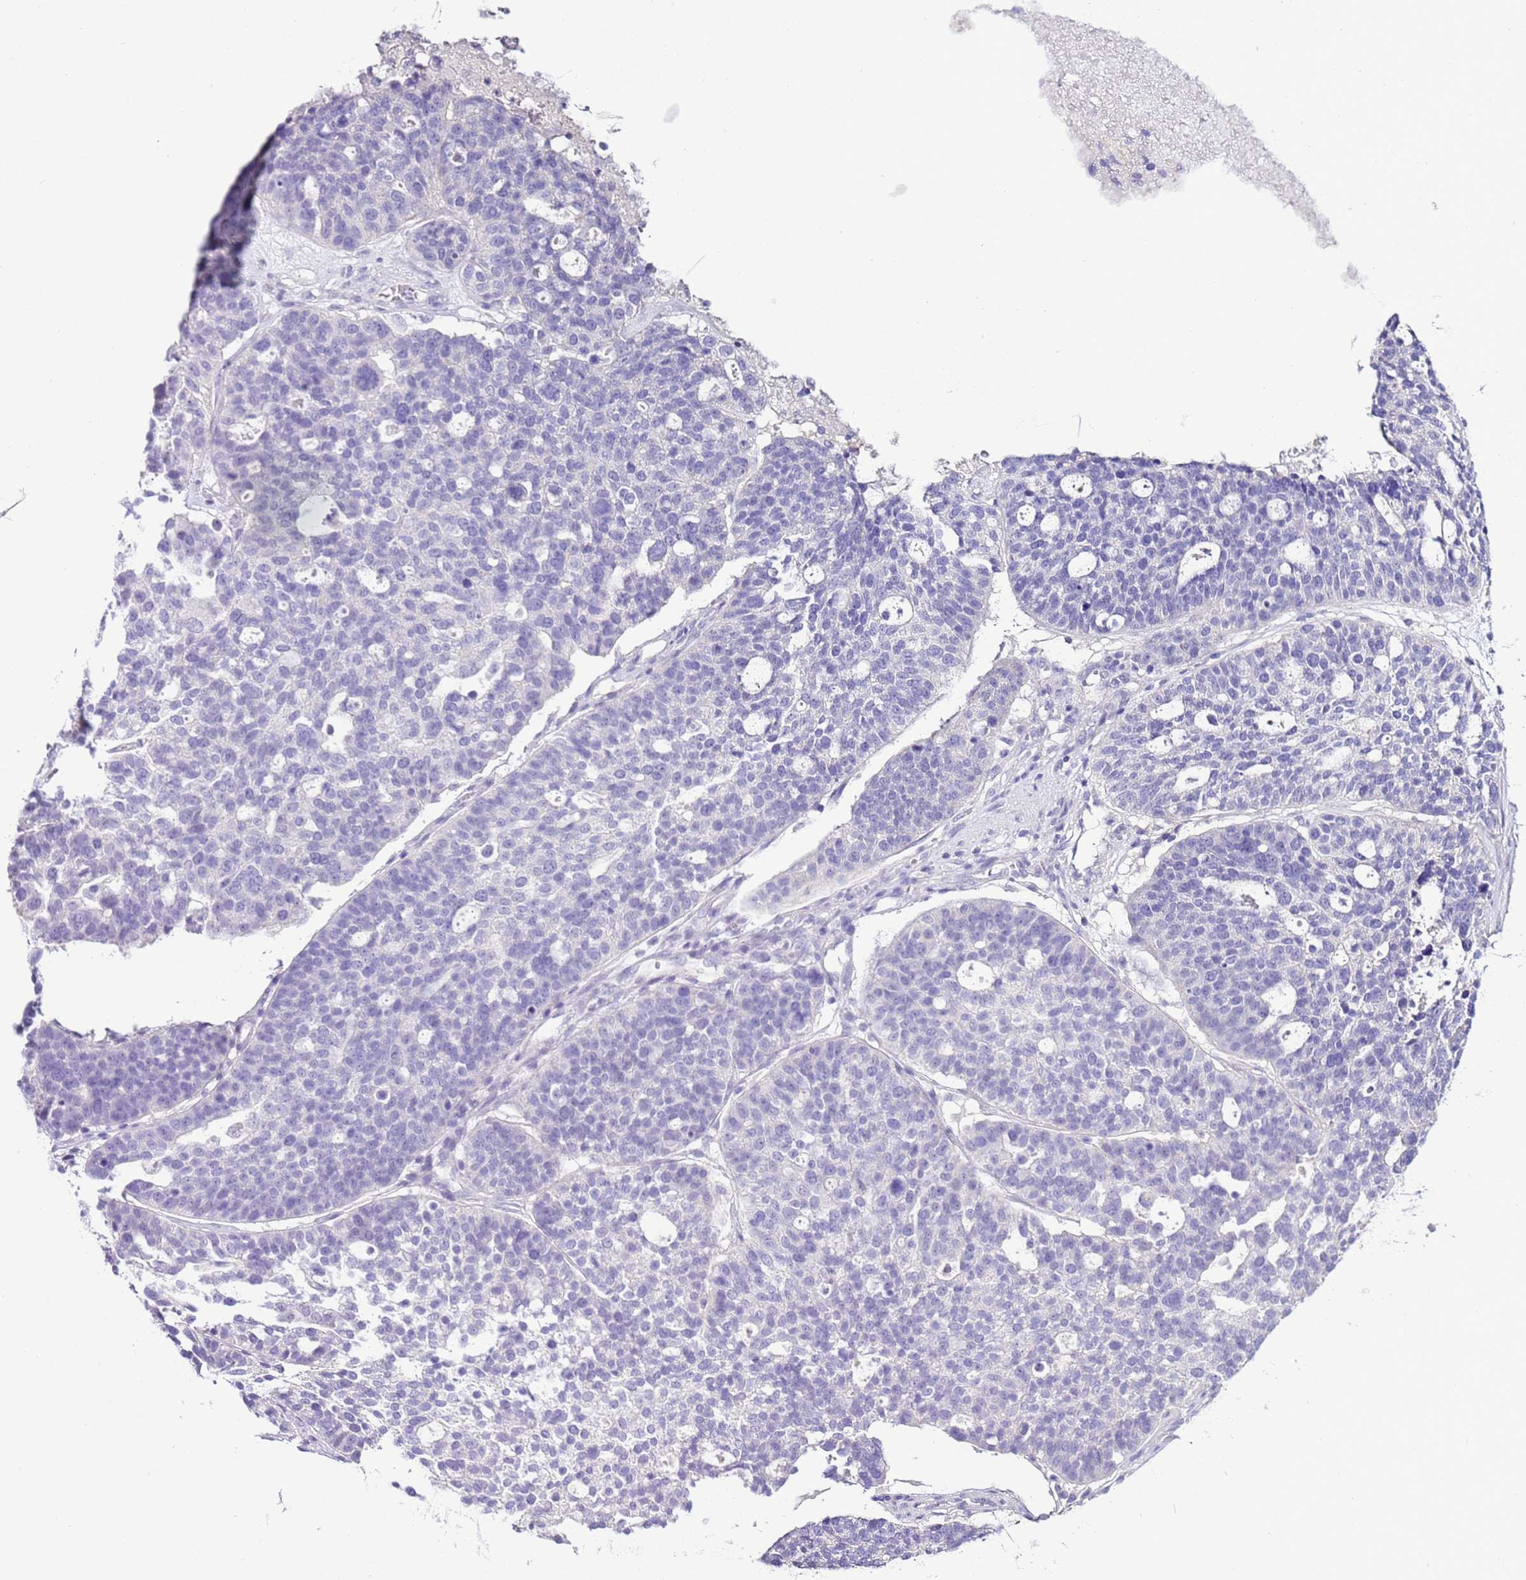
{"staining": {"intensity": "negative", "quantity": "none", "location": "none"}, "tissue": "ovarian cancer", "cell_type": "Tumor cells", "image_type": "cancer", "snomed": [{"axis": "morphology", "description": "Cystadenocarcinoma, serous, NOS"}, {"axis": "topography", "description": "Ovary"}], "caption": "Protein analysis of ovarian serous cystadenocarcinoma shows no significant staining in tumor cells. The staining was performed using DAB to visualize the protein expression in brown, while the nuclei were stained in blue with hematoxylin (Magnification: 20x).", "gene": "IL2RG", "patient": {"sex": "female", "age": 59}}